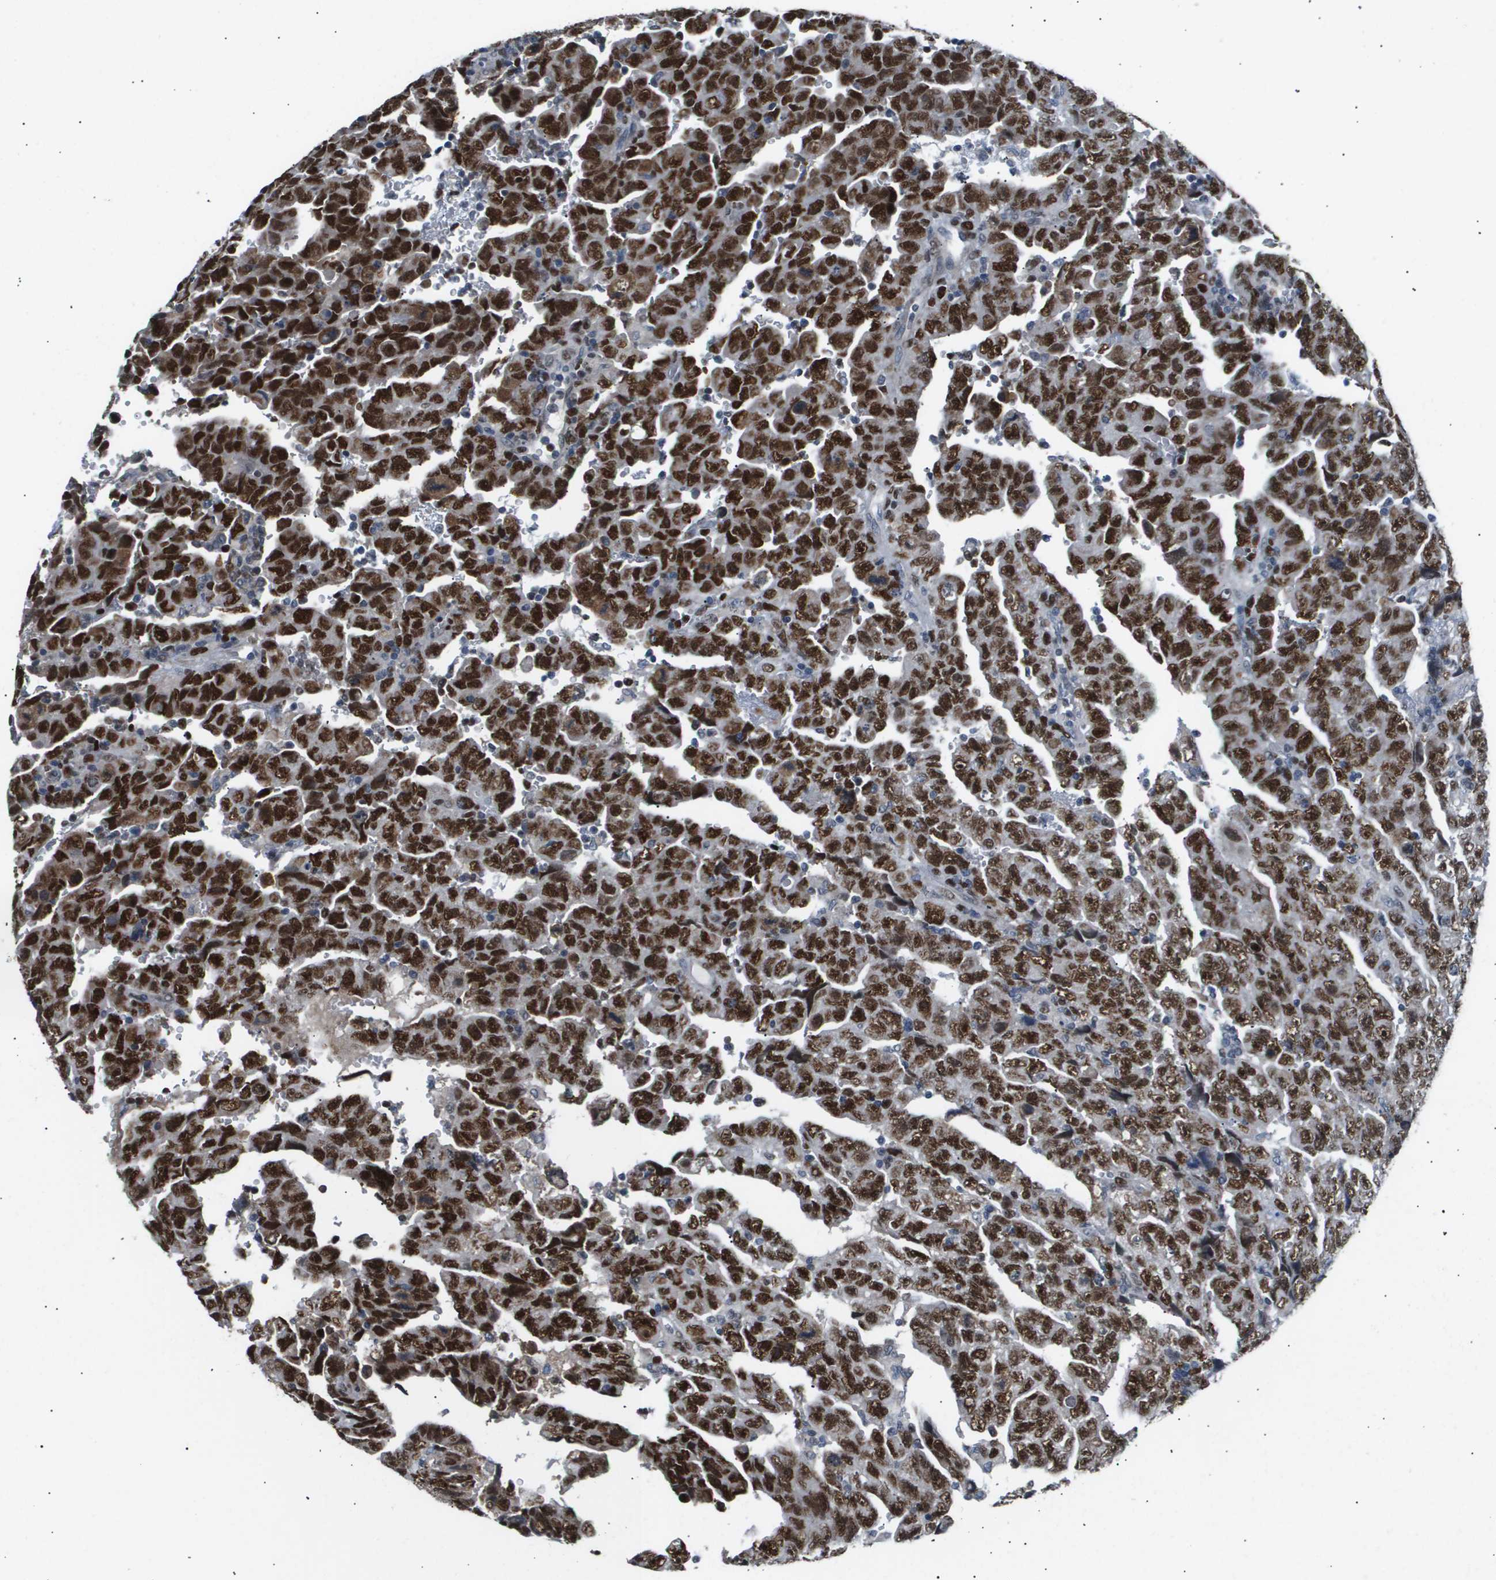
{"staining": {"intensity": "strong", "quantity": ">75%", "location": "nuclear"}, "tissue": "testis cancer", "cell_type": "Tumor cells", "image_type": "cancer", "snomed": [{"axis": "morphology", "description": "Carcinoma, Embryonal, NOS"}, {"axis": "topography", "description": "Testis"}], "caption": "Strong nuclear expression is identified in about >75% of tumor cells in testis cancer. (DAB IHC, brown staining for protein, blue staining for nuclei).", "gene": "ANAPC2", "patient": {"sex": "male", "age": 28}}